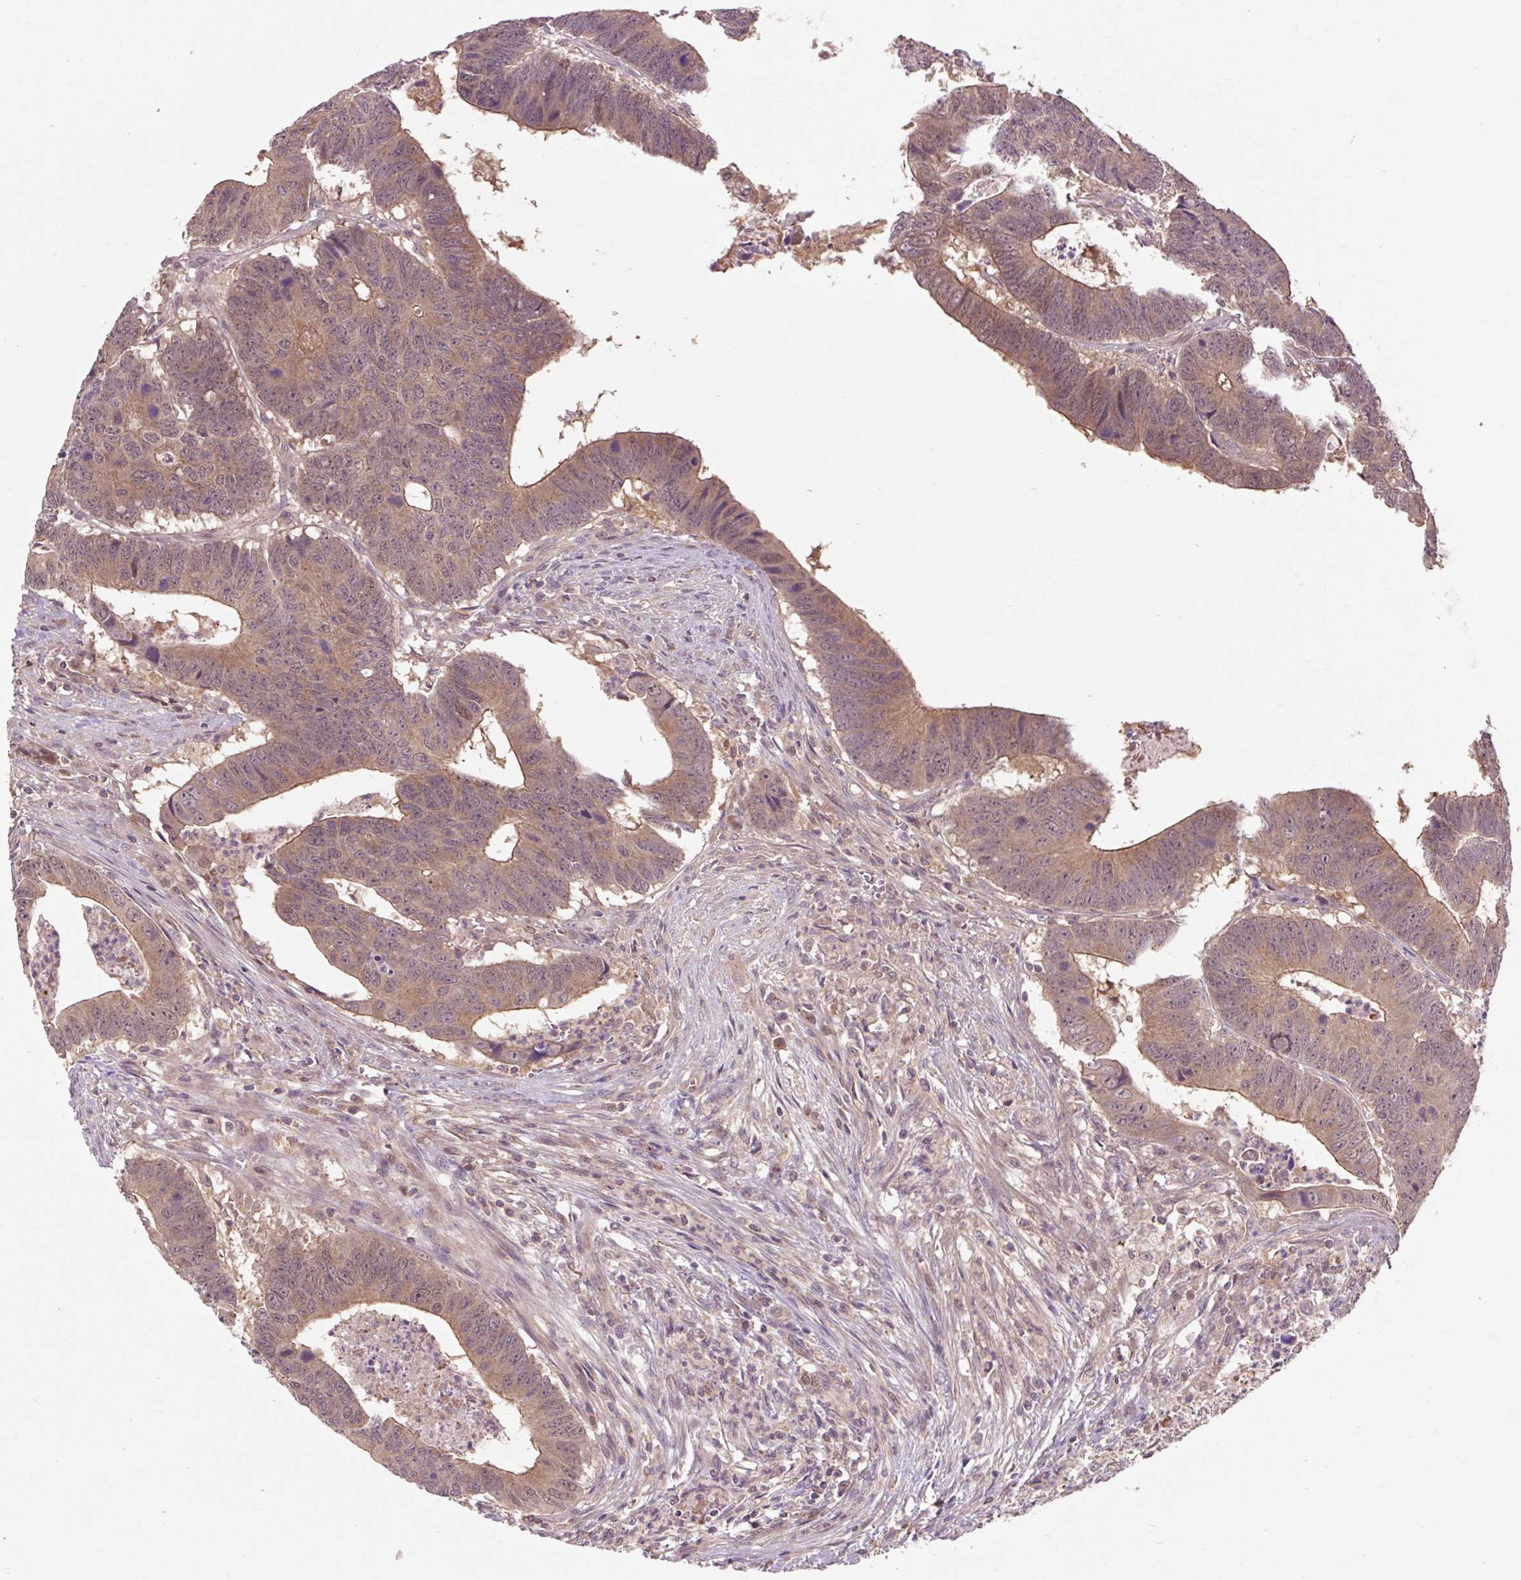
{"staining": {"intensity": "moderate", "quantity": ">75%", "location": "cytoplasmic/membranous"}, "tissue": "colorectal cancer", "cell_type": "Tumor cells", "image_type": "cancer", "snomed": [{"axis": "morphology", "description": "Adenocarcinoma, NOS"}, {"axis": "topography", "description": "Colon"}], "caption": "Colorectal cancer was stained to show a protein in brown. There is medium levels of moderate cytoplasmic/membranous positivity in approximately >75% of tumor cells.", "gene": "MMS19", "patient": {"sex": "male", "age": 62}}